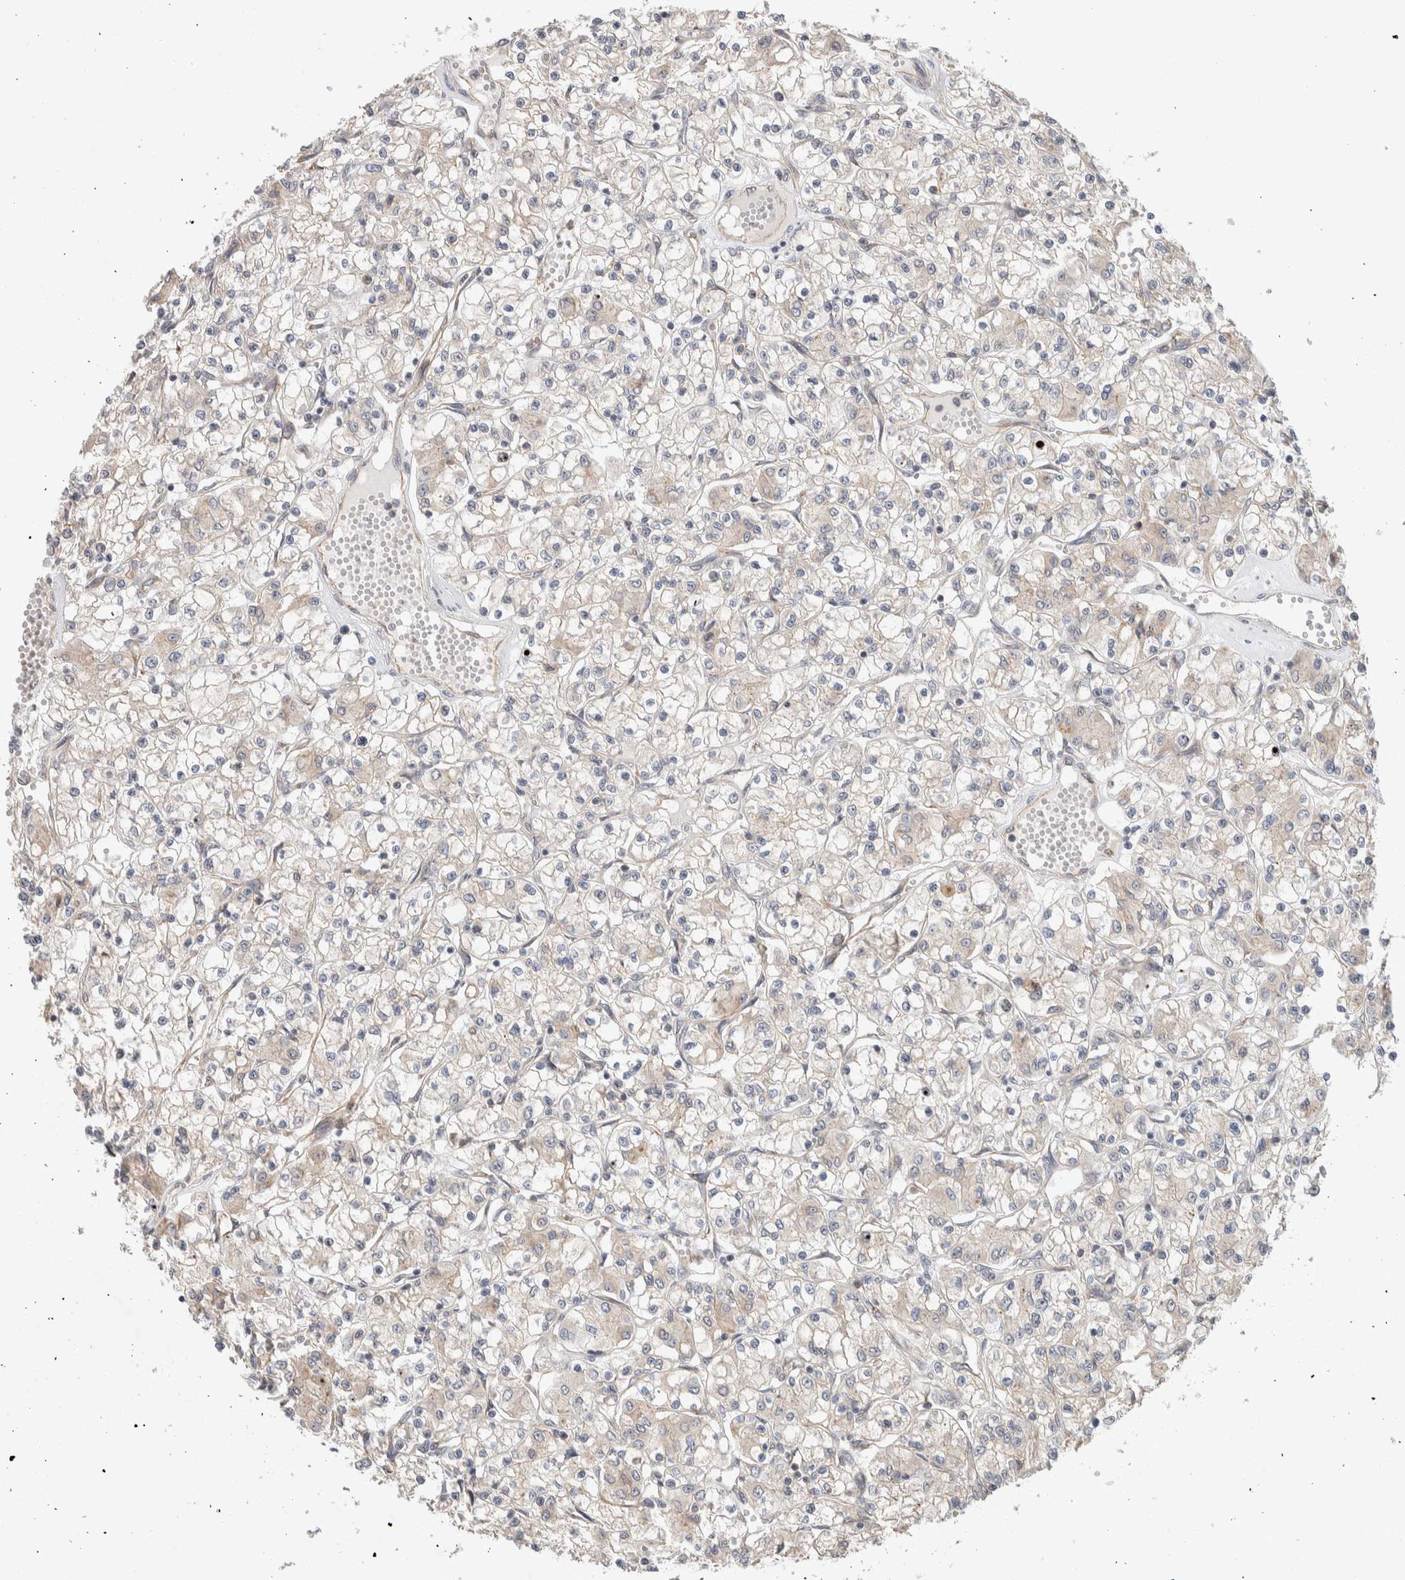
{"staining": {"intensity": "negative", "quantity": "none", "location": "none"}, "tissue": "renal cancer", "cell_type": "Tumor cells", "image_type": "cancer", "snomed": [{"axis": "morphology", "description": "Adenocarcinoma, NOS"}, {"axis": "topography", "description": "Kidney"}], "caption": "The image displays no significant expression in tumor cells of renal cancer.", "gene": "DEPTOR", "patient": {"sex": "female", "age": 59}}